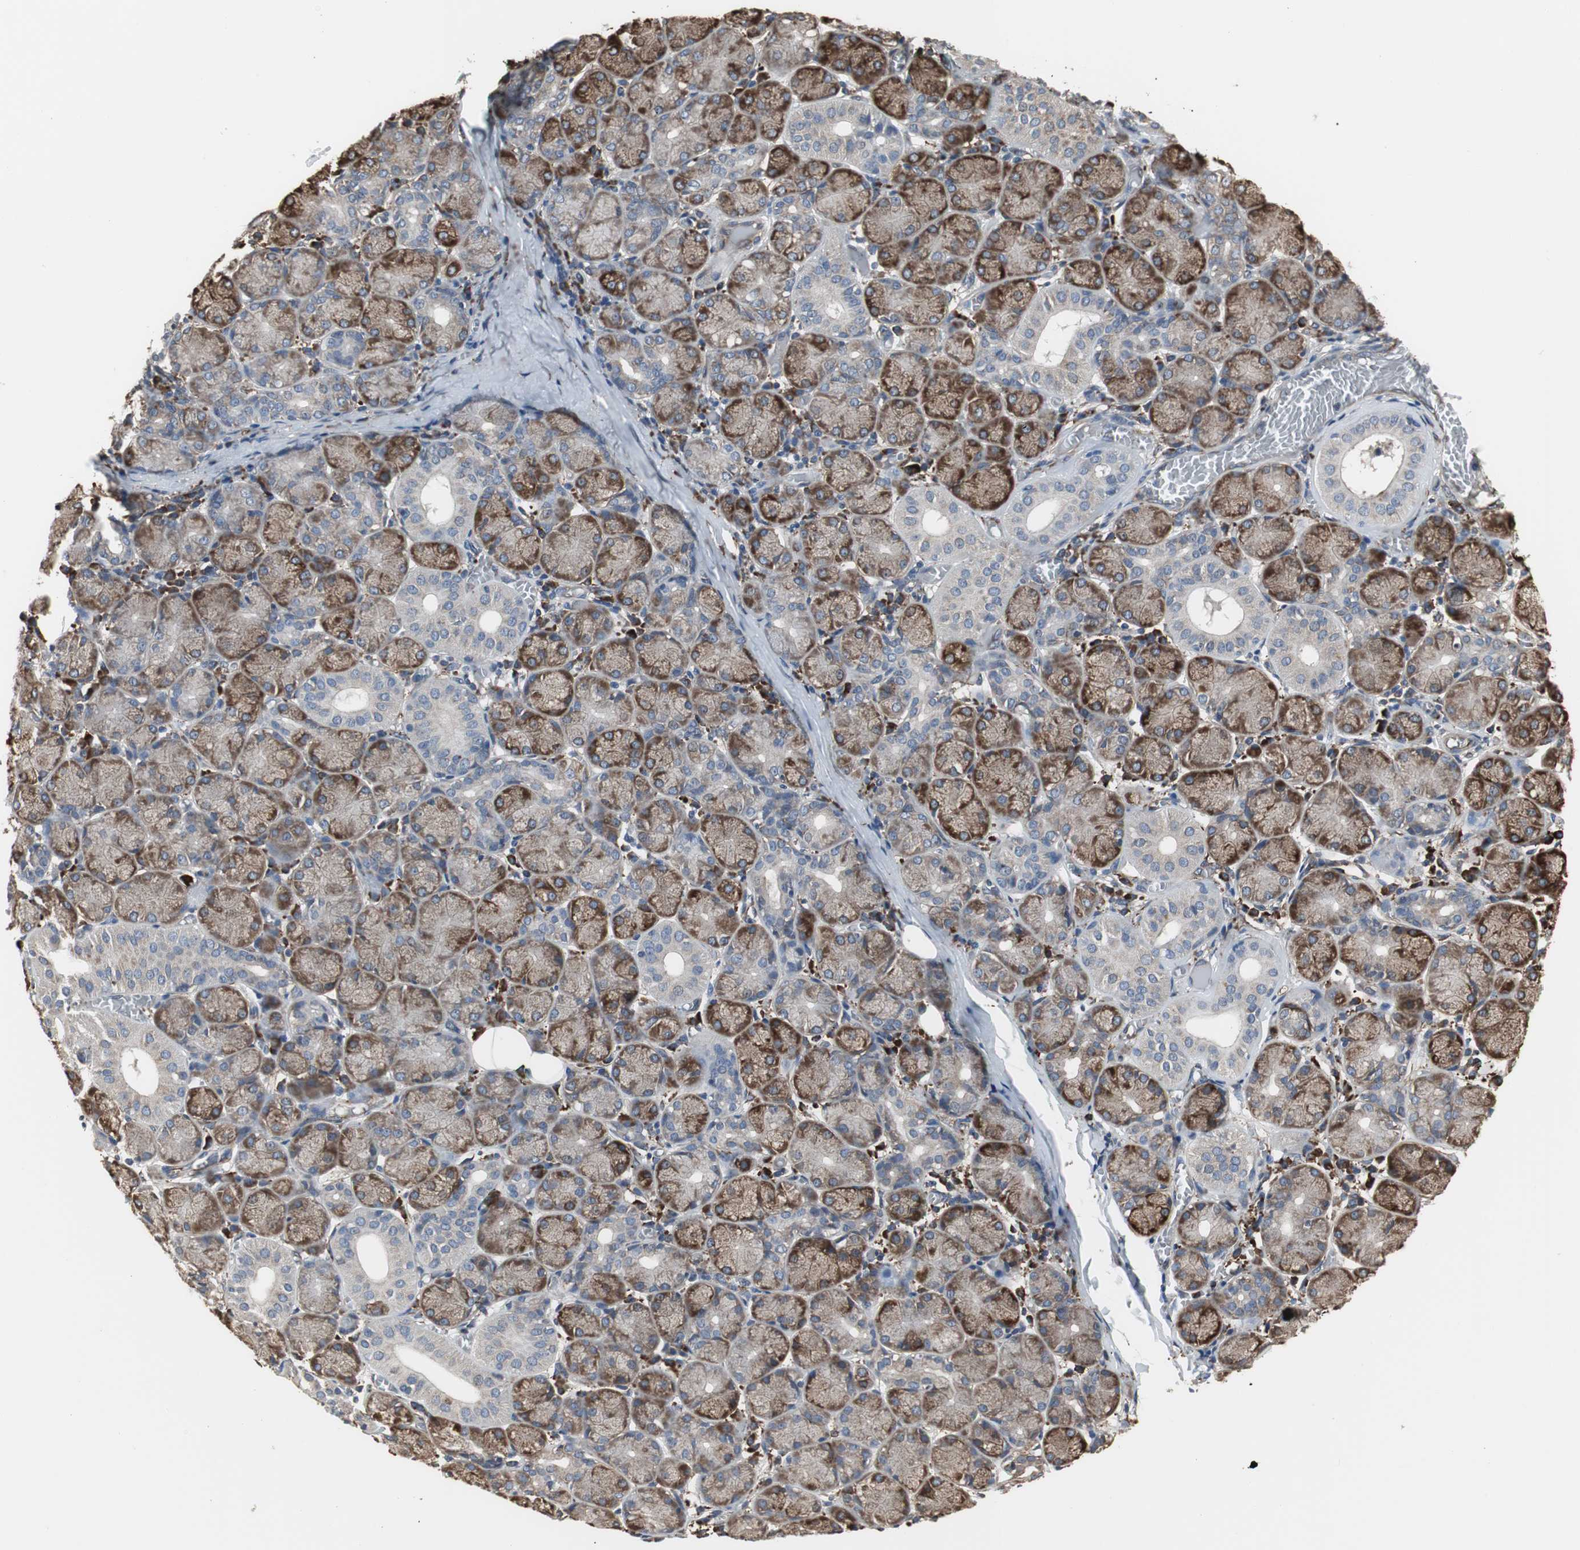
{"staining": {"intensity": "moderate", "quantity": "25%-75%", "location": "cytoplasmic/membranous"}, "tissue": "salivary gland", "cell_type": "Glandular cells", "image_type": "normal", "snomed": [{"axis": "morphology", "description": "Normal tissue, NOS"}, {"axis": "topography", "description": "Salivary gland"}], "caption": "Immunohistochemistry histopathology image of benign salivary gland stained for a protein (brown), which shows medium levels of moderate cytoplasmic/membranous positivity in about 25%-75% of glandular cells.", "gene": "CALU", "patient": {"sex": "female", "age": 24}}